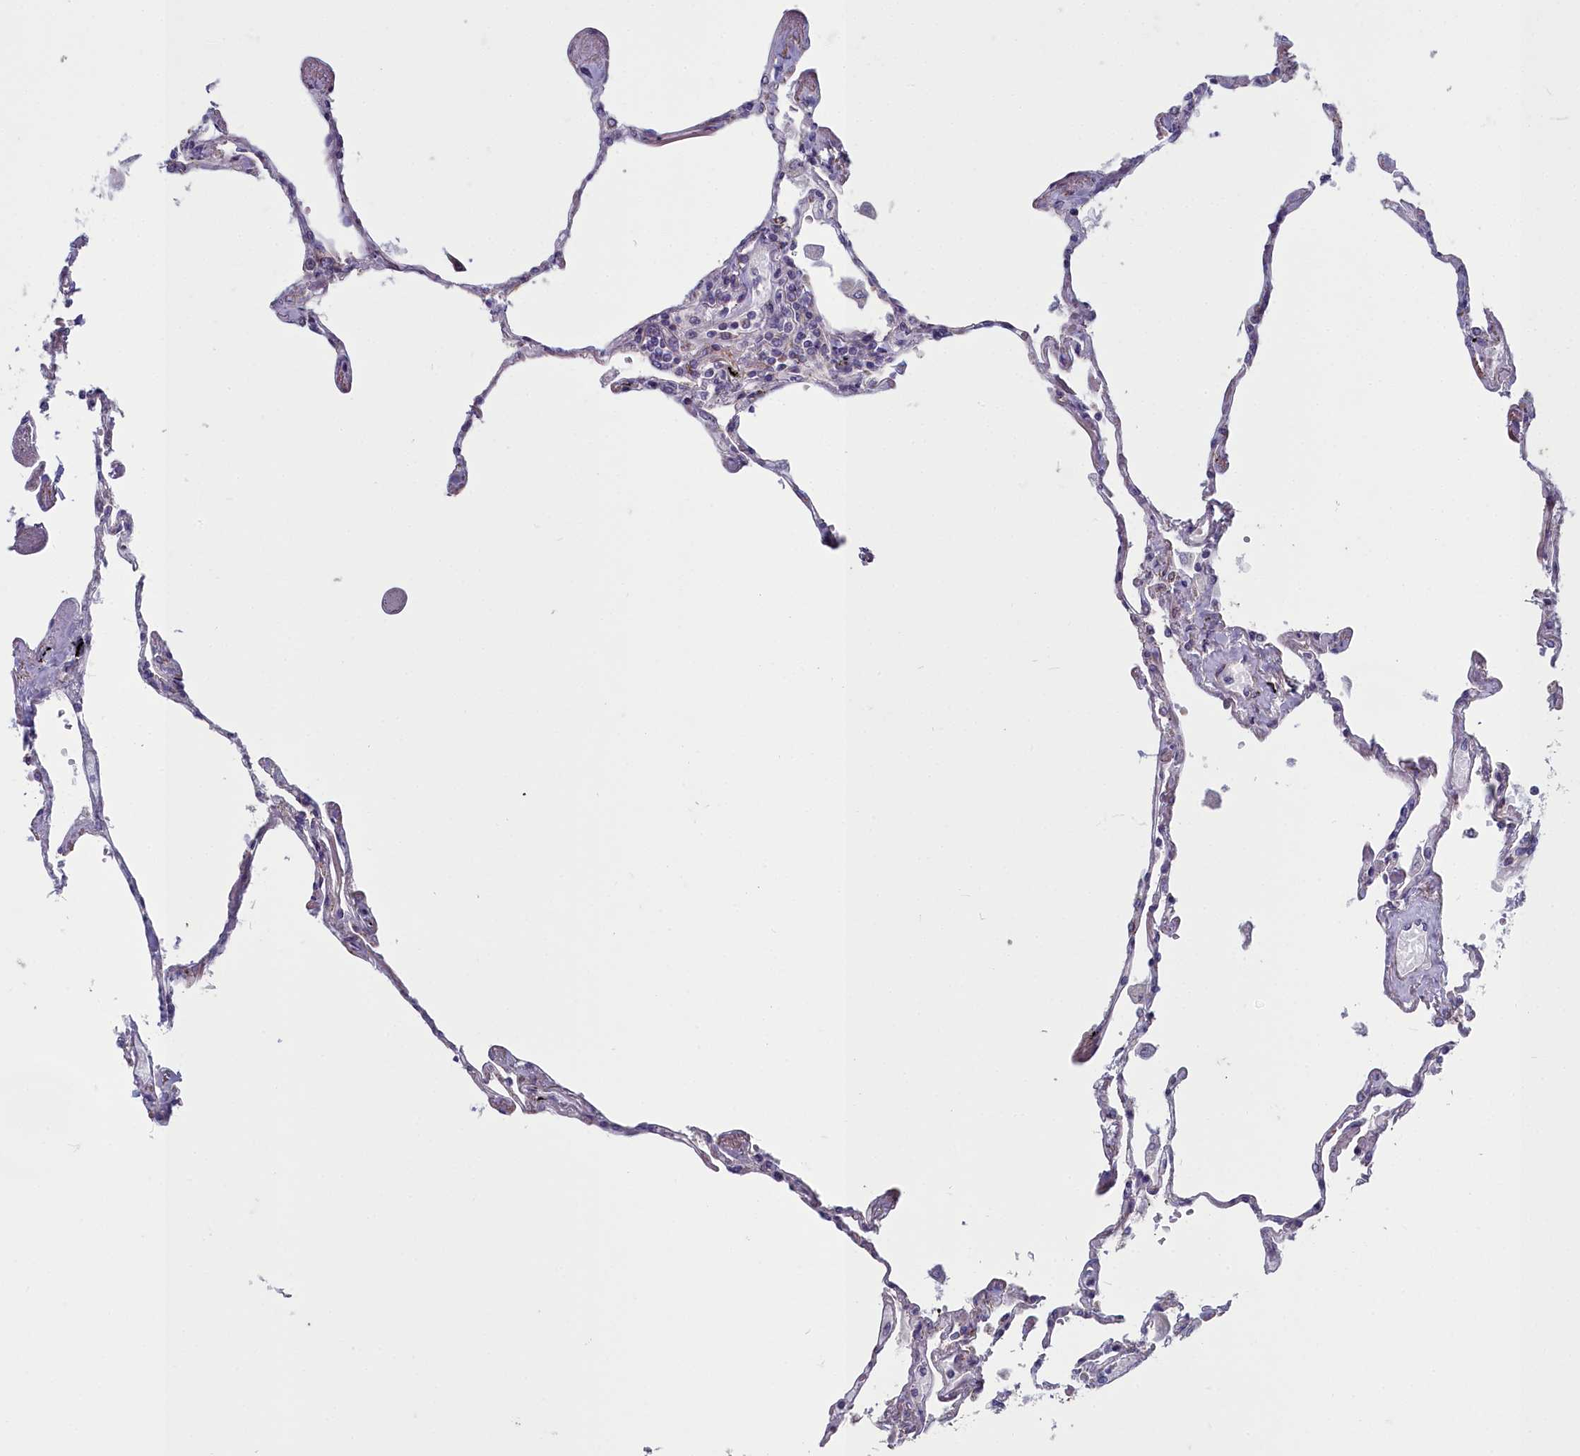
{"staining": {"intensity": "negative", "quantity": "none", "location": "none"}, "tissue": "lung", "cell_type": "Alveolar cells", "image_type": "normal", "snomed": [{"axis": "morphology", "description": "Normal tissue, NOS"}, {"axis": "topography", "description": "Lung"}], "caption": "Human lung stained for a protein using immunohistochemistry reveals no expression in alveolar cells.", "gene": "INSYN2A", "patient": {"sex": "female", "age": 67}}